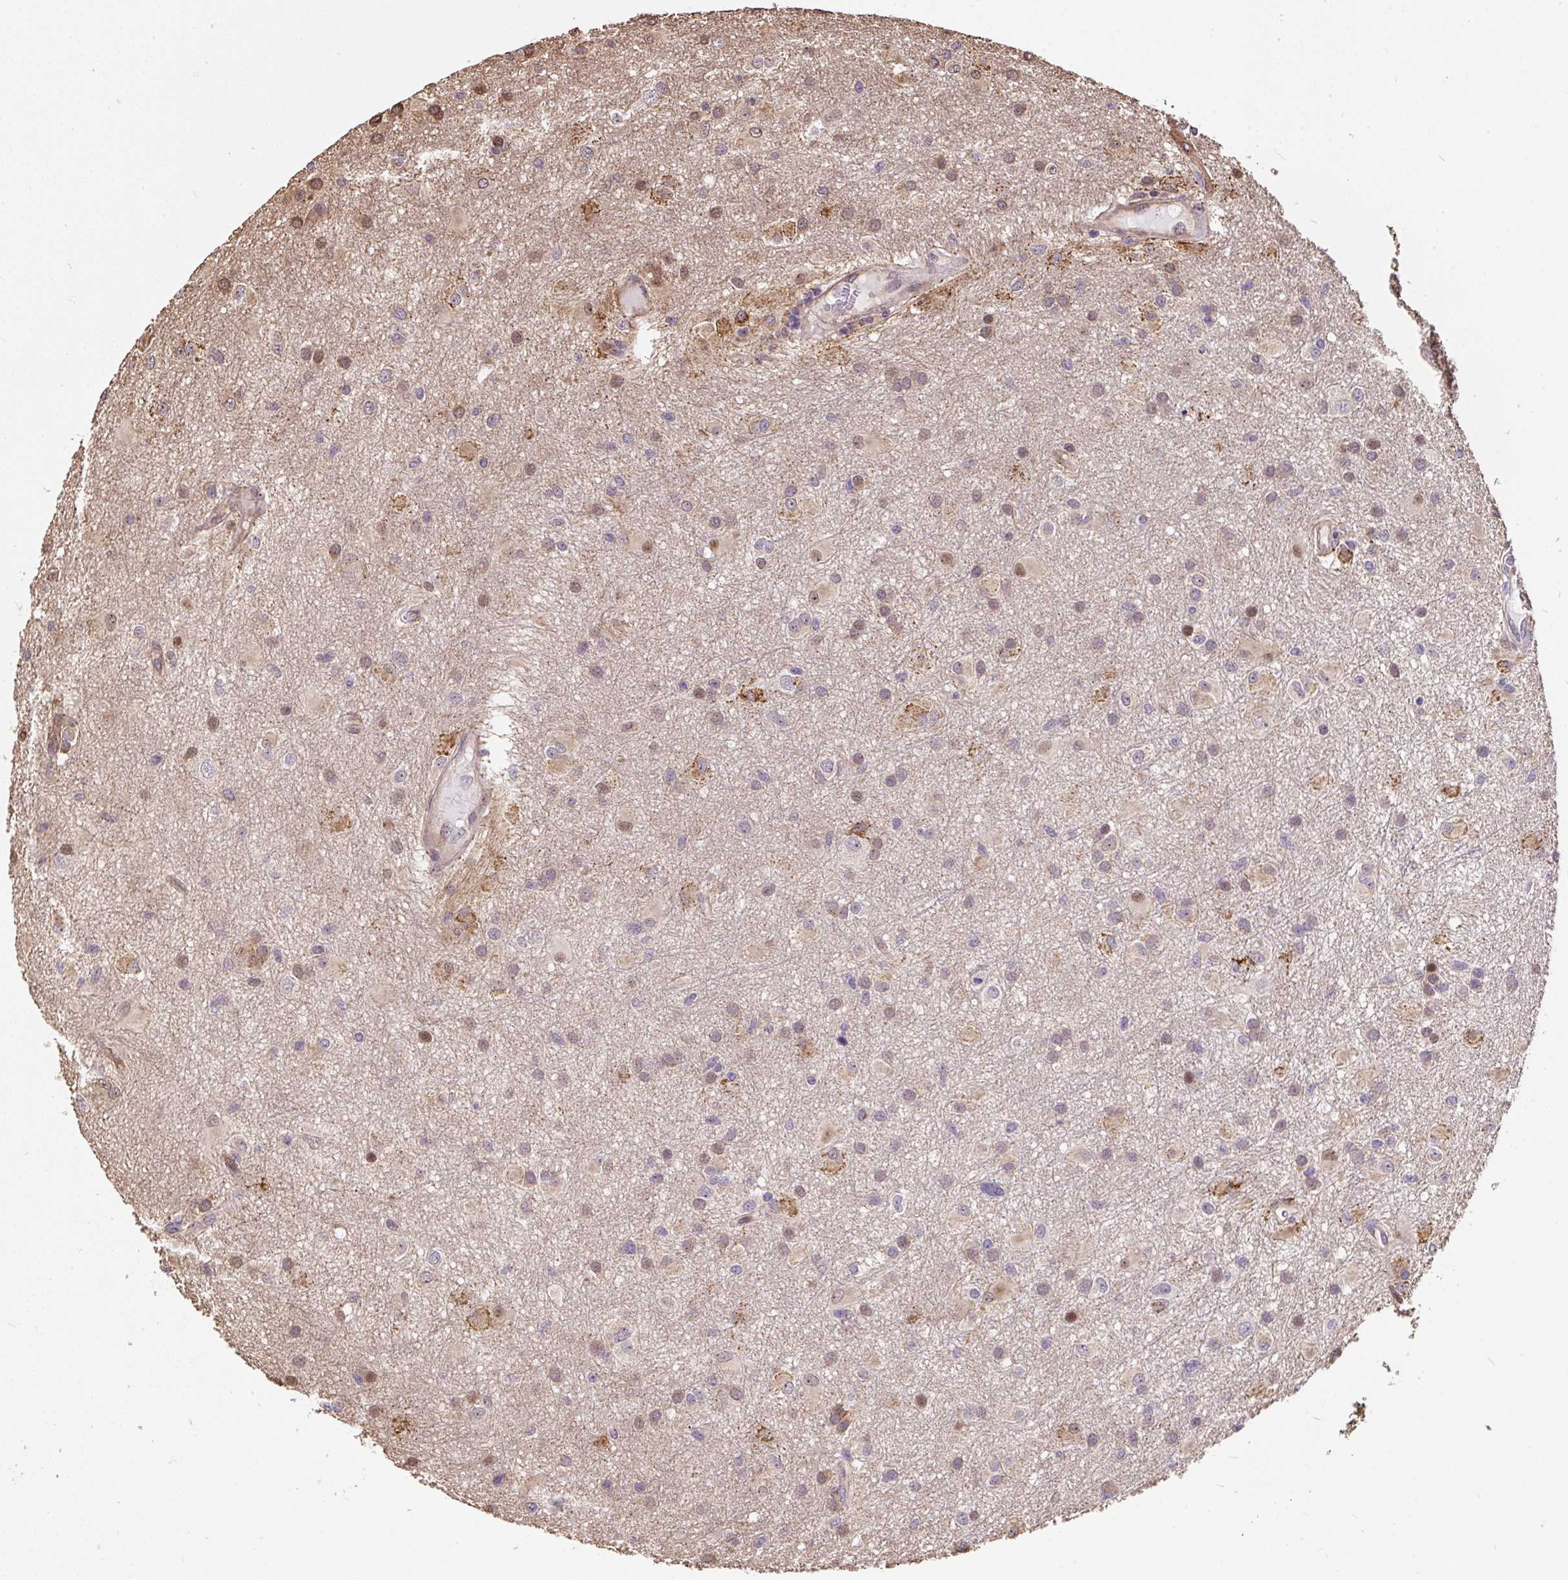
{"staining": {"intensity": "weak", "quantity": "<25%", "location": "nuclear"}, "tissue": "glioma", "cell_type": "Tumor cells", "image_type": "cancer", "snomed": [{"axis": "morphology", "description": "Glioma, malignant, High grade"}, {"axis": "topography", "description": "Brain"}], "caption": "High power microscopy histopathology image of an immunohistochemistry (IHC) image of high-grade glioma (malignant), revealing no significant expression in tumor cells. Brightfield microscopy of immunohistochemistry (IHC) stained with DAB (3,3'-diaminobenzidine) (brown) and hematoxylin (blue), captured at high magnification.", "gene": "PUS7L", "patient": {"sex": "male", "age": 53}}